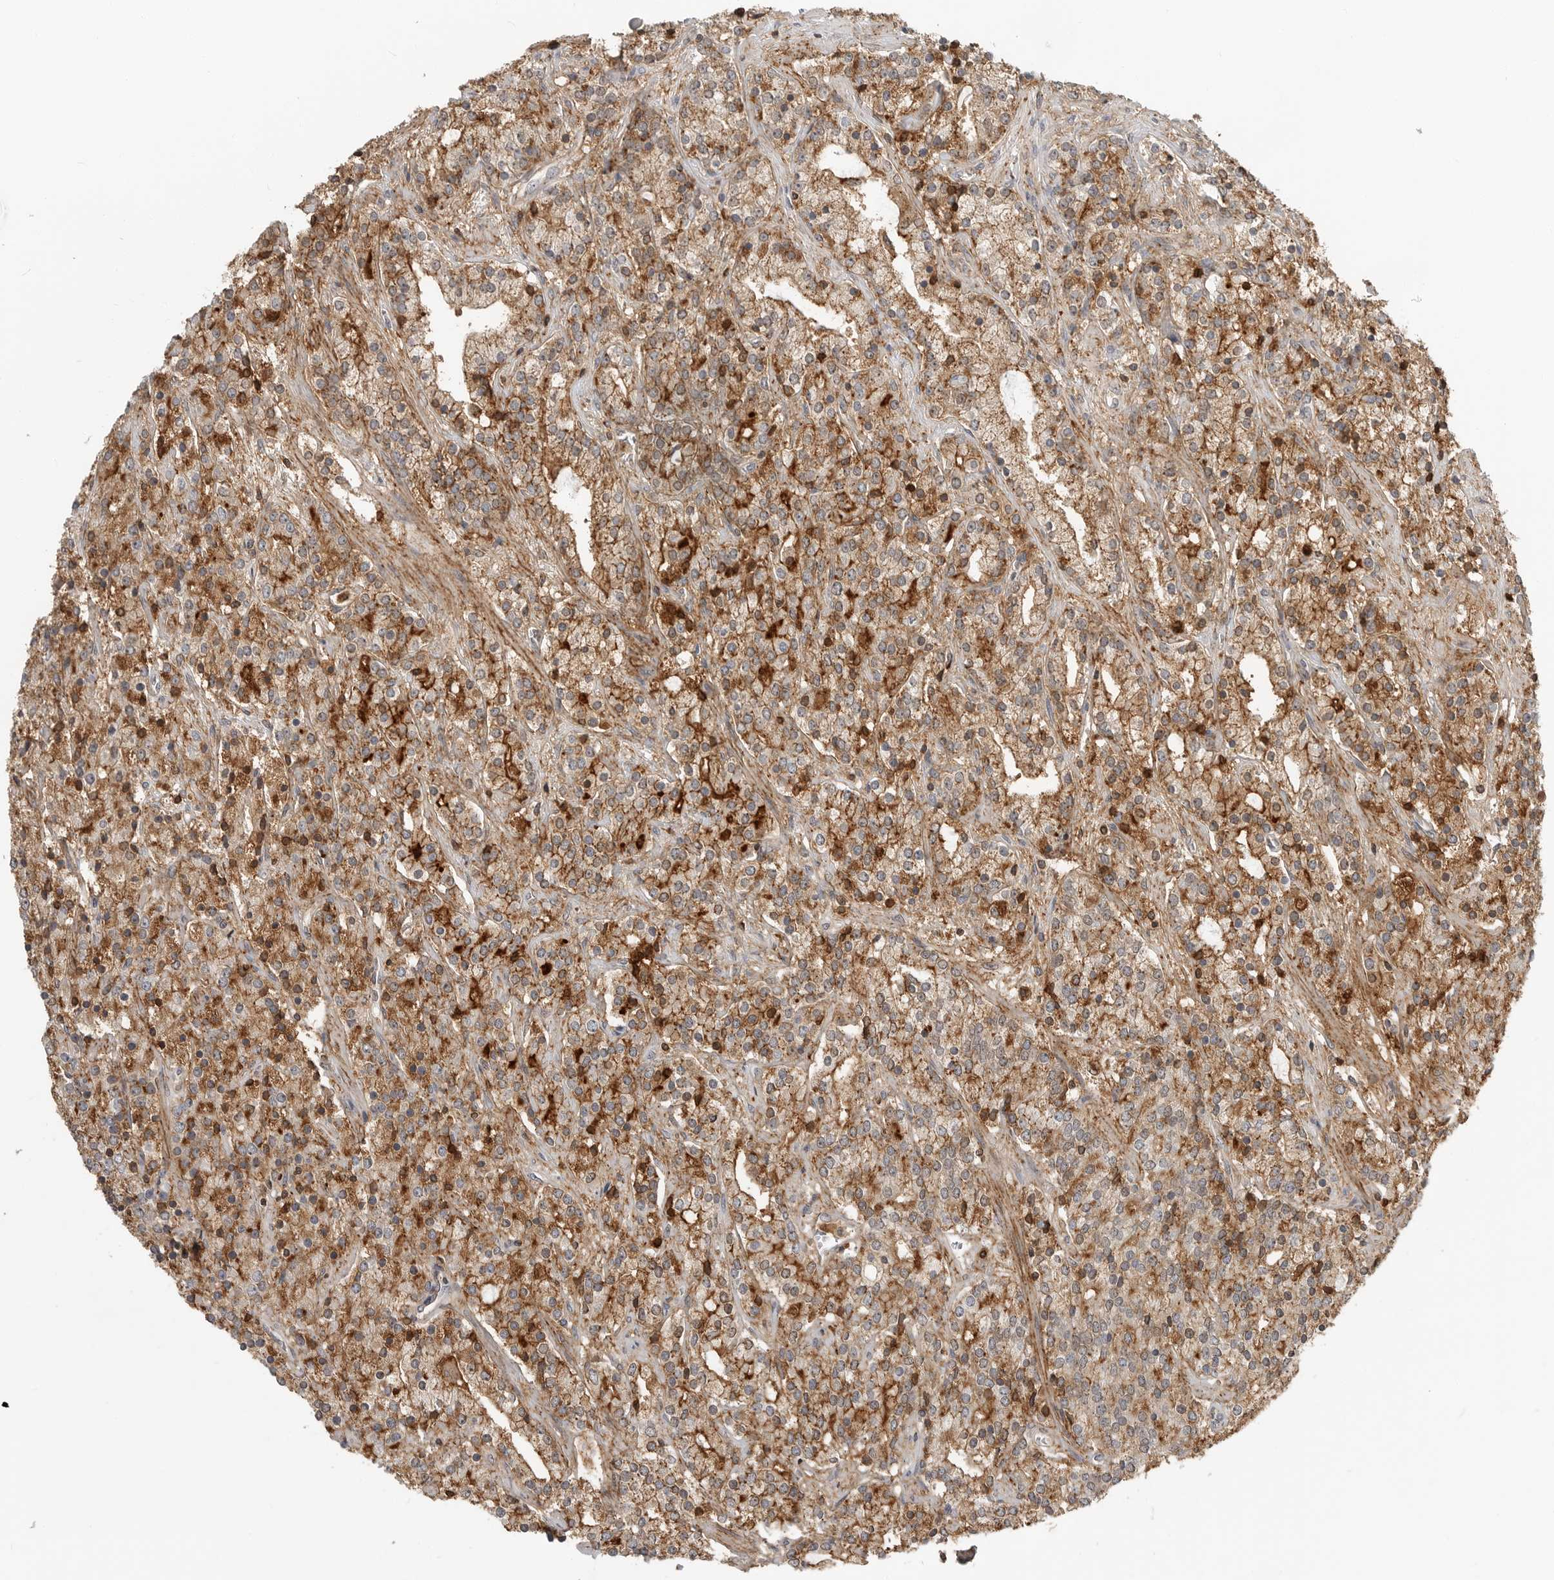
{"staining": {"intensity": "moderate", "quantity": ">75%", "location": "cytoplasmic/membranous,nuclear"}, "tissue": "prostate cancer", "cell_type": "Tumor cells", "image_type": "cancer", "snomed": [{"axis": "morphology", "description": "Adenocarcinoma, High grade"}, {"axis": "topography", "description": "Prostate"}], "caption": "Protein expression by immunohistochemistry demonstrates moderate cytoplasmic/membranous and nuclear expression in about >75% of tumor cells in prostate high-grade adenocarcinoma.", "gene": "ANXA11", "patient": {"sex": "male", "age": 71}}